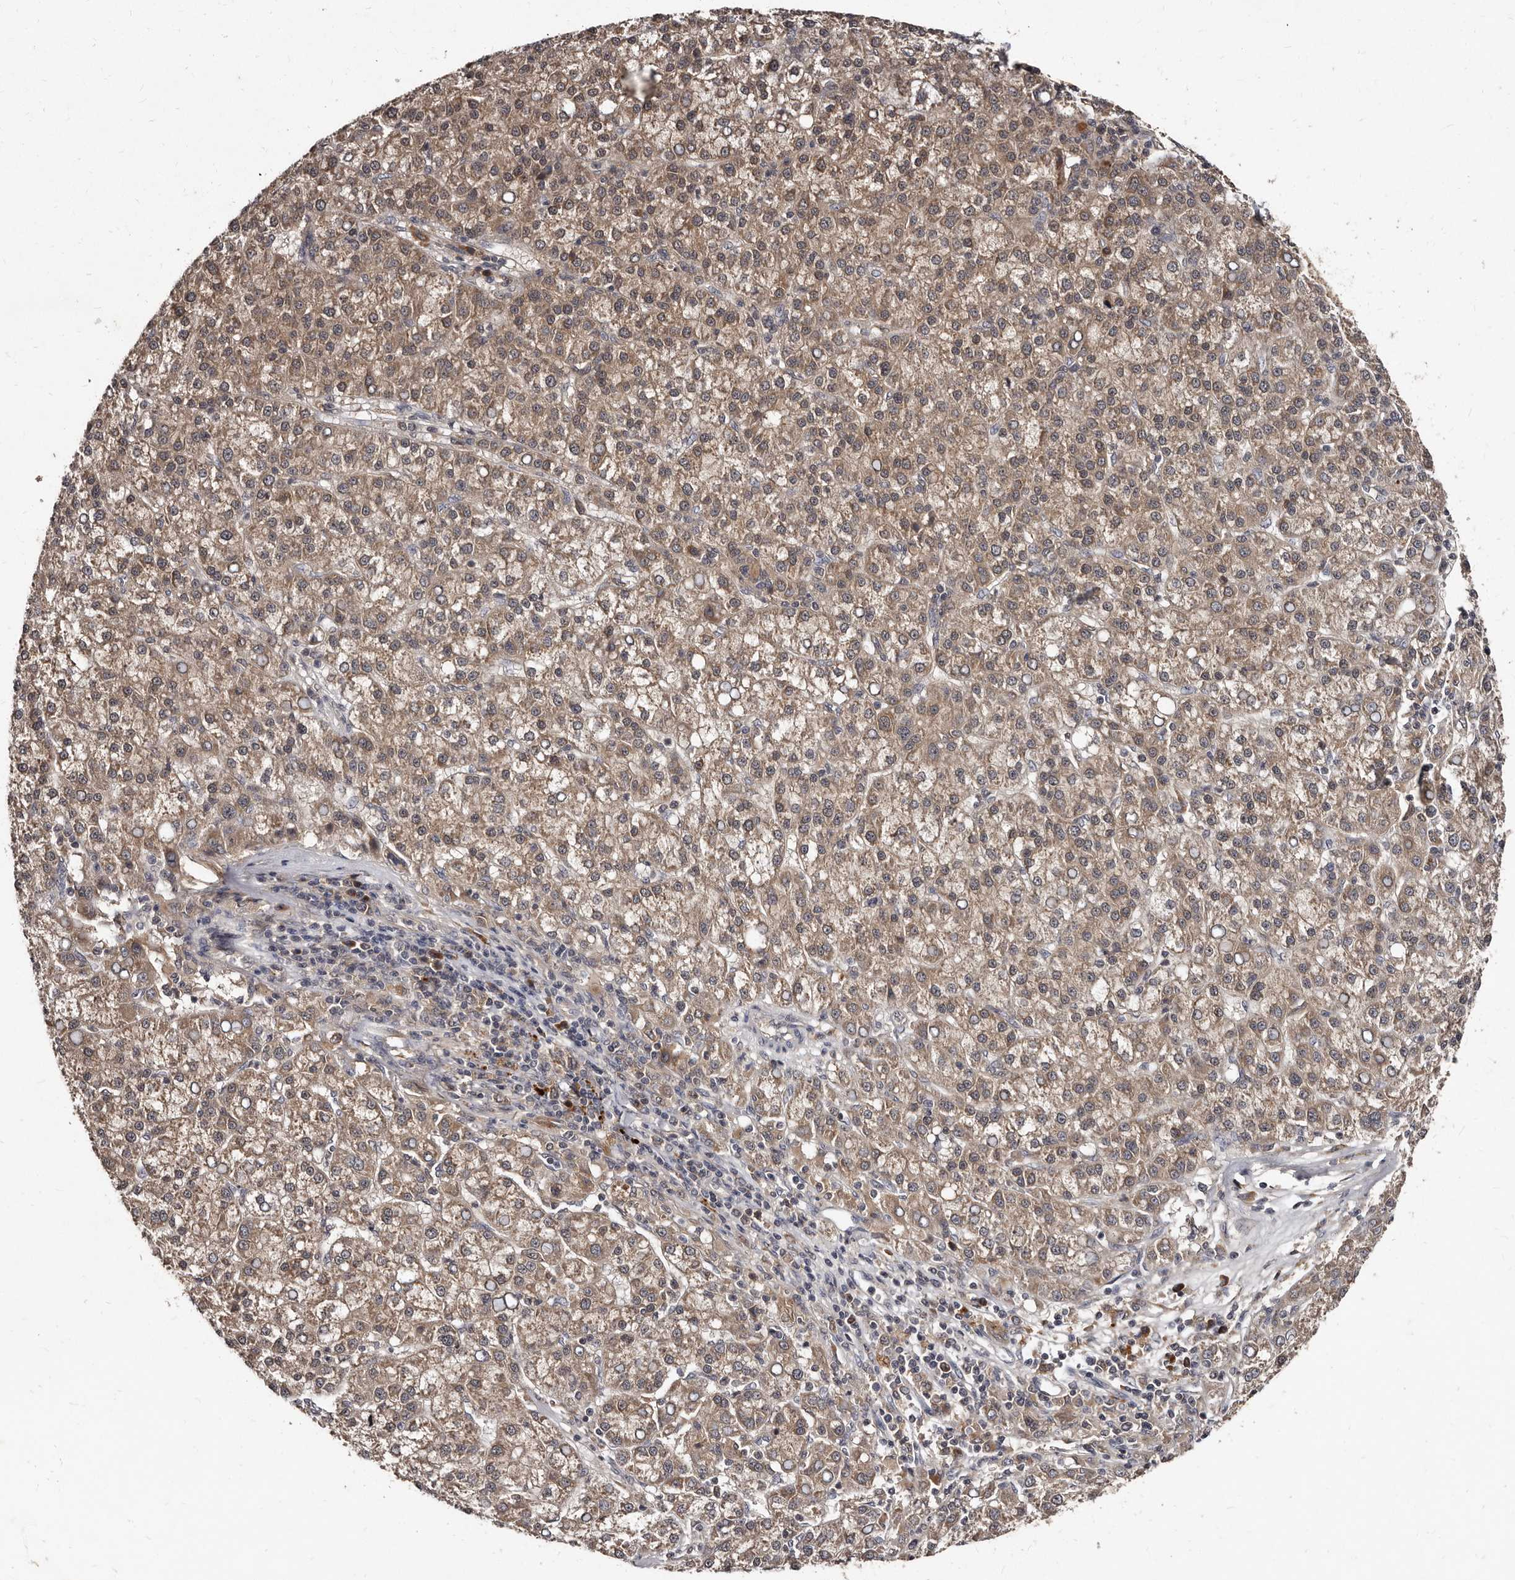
{"staining": {"intensity": "moderate", "quantity": ">75%", "location": "cytoplasmic/membranous"}, "tissue": "liver cancer", "cell_type": "Tumor cells", "image_type": "cancer", "snomed": [{"axis": "morphology", "description": "Carcinoma, Hepatocellular, NOS"}, {"axis": "topography", "description": "Liver"}], "caption": "Liver hepatocellular carcinoma stained with DAB IHC shows medium levels of moderate cytoplasmic/membranous staining in about >75% of tumor cells.", "gene": "PMVK", "patient": {"sex": "female", "age": 58}}